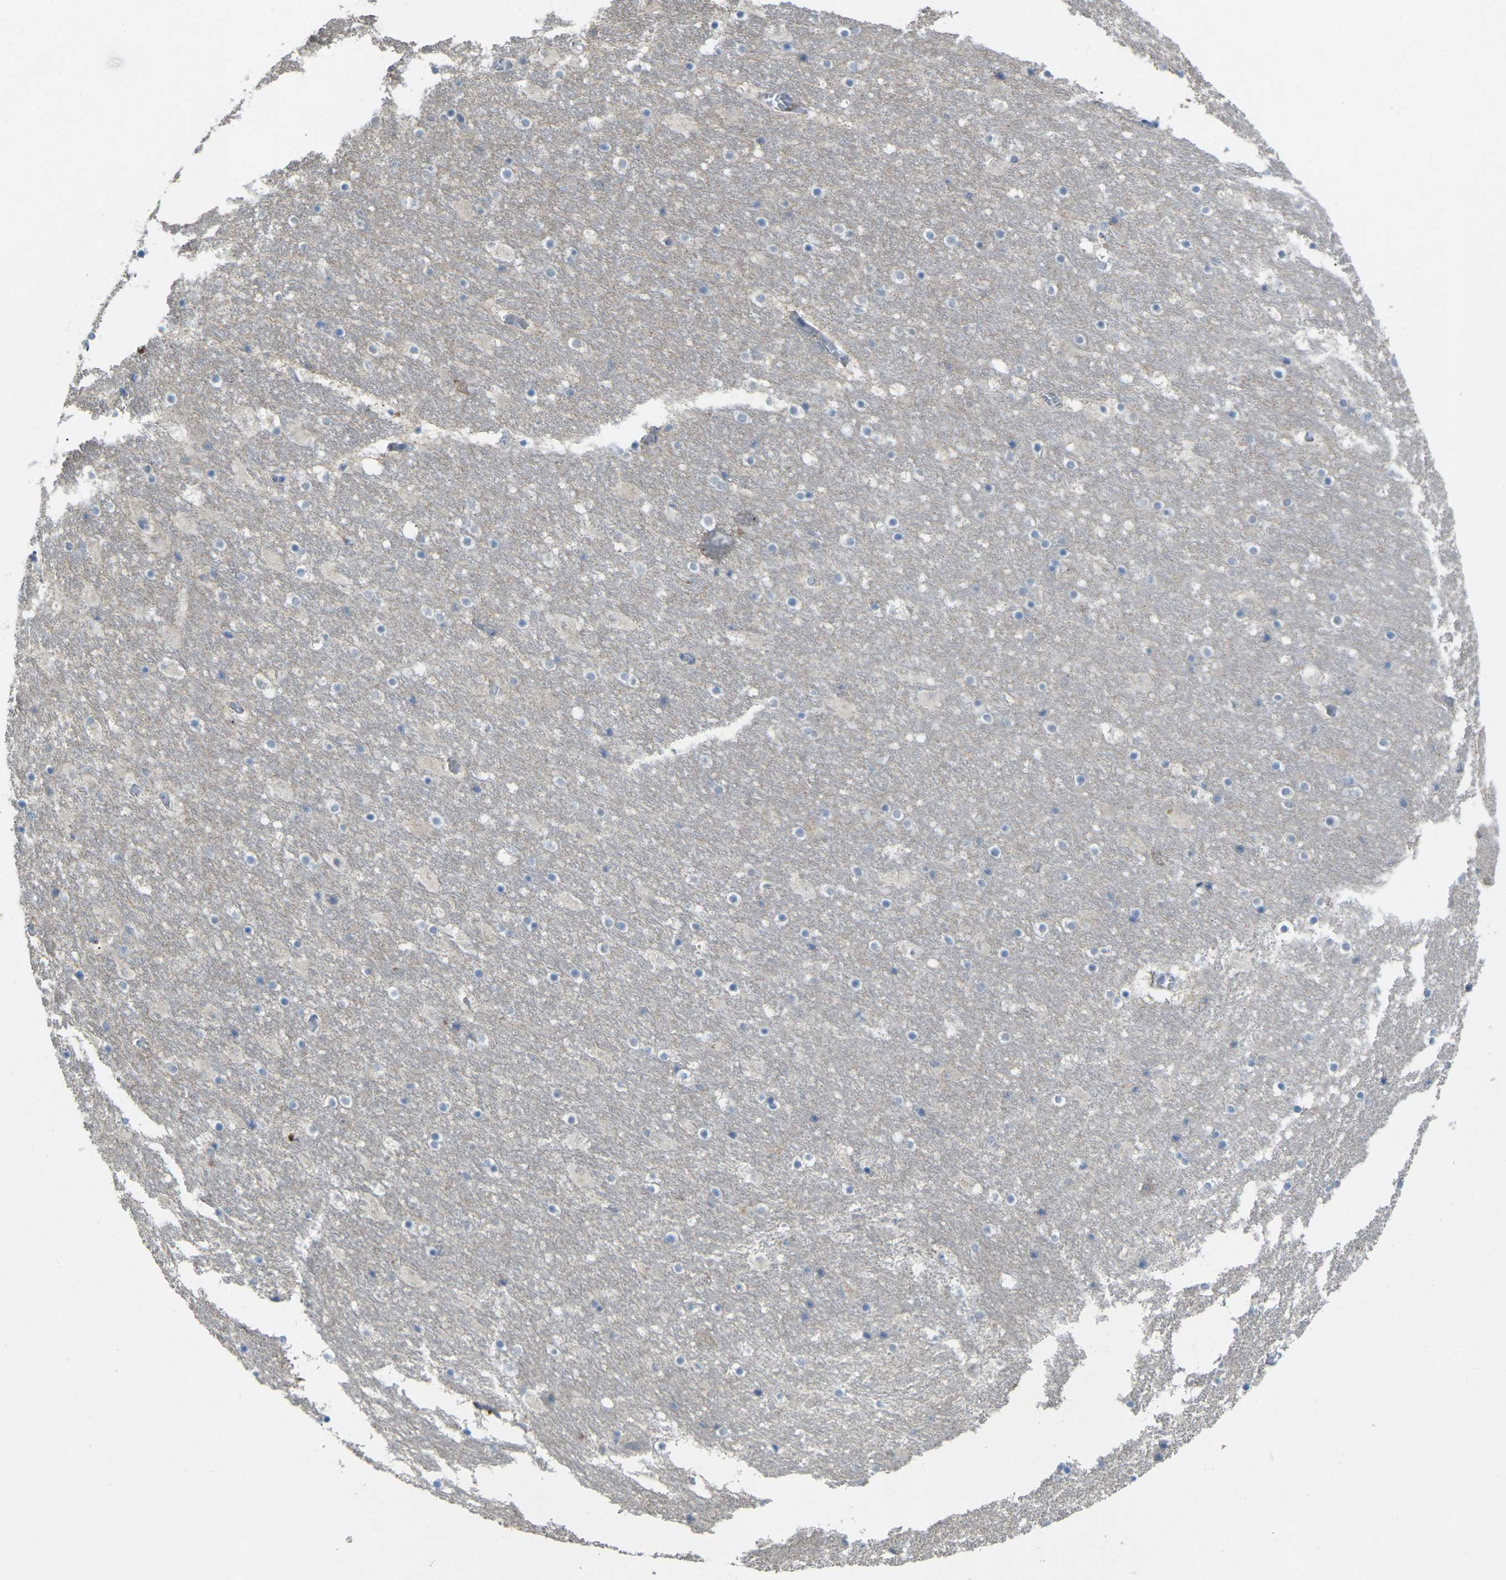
{"staining": {"intensity": "negative", "quantity": "none", "location": "none"}, "tissue": "hippocampus", "cell_type": "Glial cells", "image_type": "normal", "snomed": [{"axis": "morphology", "description": "Normal tissue, NOS"}, {"axis": "topography", "description": "Hippocampus"}], "caption": "Glial cells show no significant expression in unremarkable hippocampus. Brightfield microscopy of immunohistochemistry (IHC) stained with DAB (3,3'-diaminobenzidine) (brown) and hematoxylin (blue), captured at high magnification.", "gene": "CD19", "patient": {"sex": "male", "age": 45}}